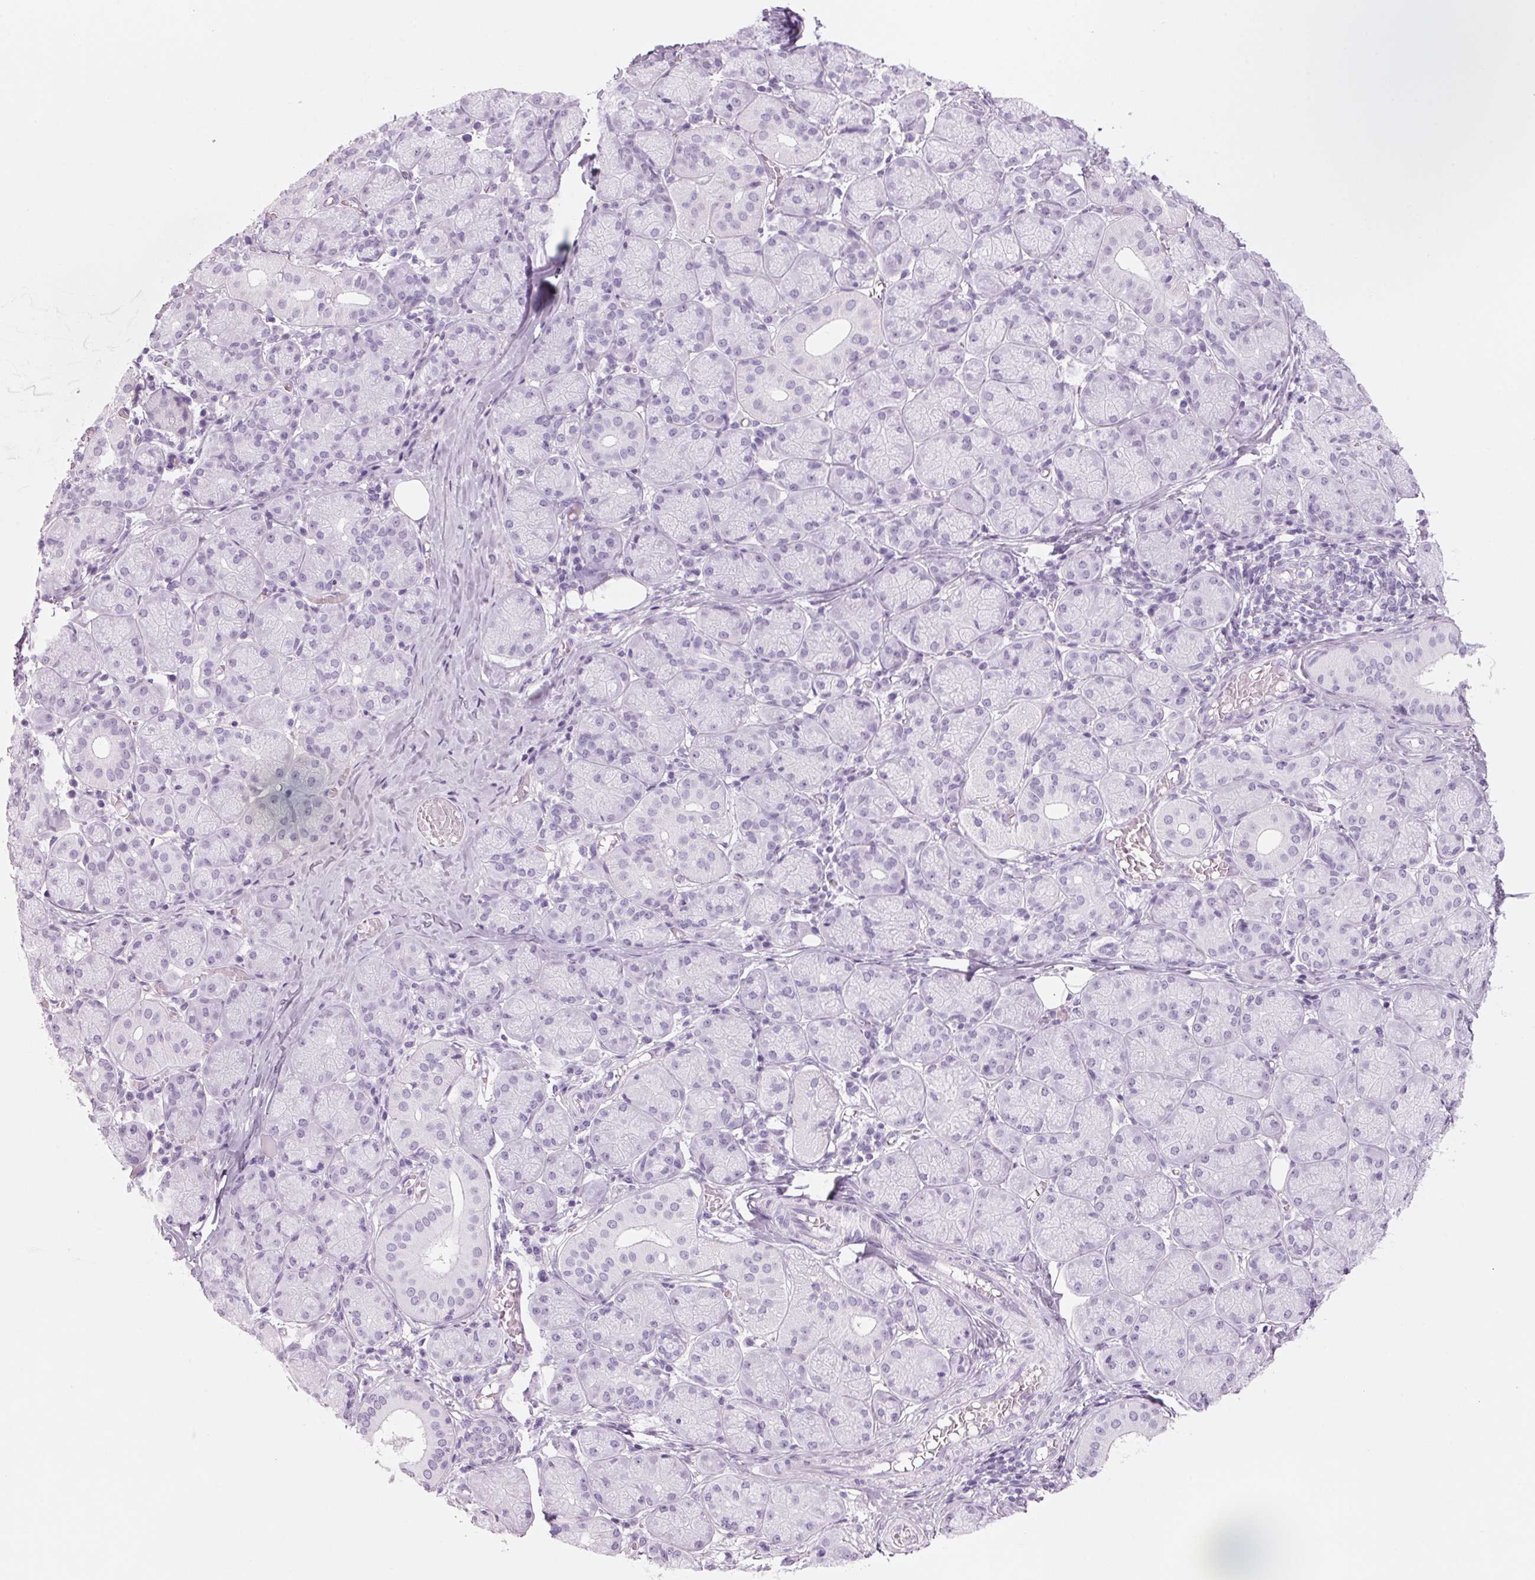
{"staining": {"intensity": "weak", "quantity": "<25%", "location": "nuclear"}, "tissue": "salivary gland", "cell_type": "Glandular cells", "image_type": "normal", "snomed": [{"axis": "morphology", "description": "Normal tissue, NOS"}, {"axis": "topography", "description": "Salivary gland"}, {"axis": "topography", "description": "Peripheral nerve tissue"}], "caption": "High power microscopy photomicrograph of an IHC image of benign salivary gland, revealing no significant staining in glandular cells. Brightfield microscopy of immunohistochemistry stained with DAB (brown) and hematoxylin (blue), captured at high magnification.", "gene": "DNTTIP2", "patient": {"sex": "female", "age": 24}}